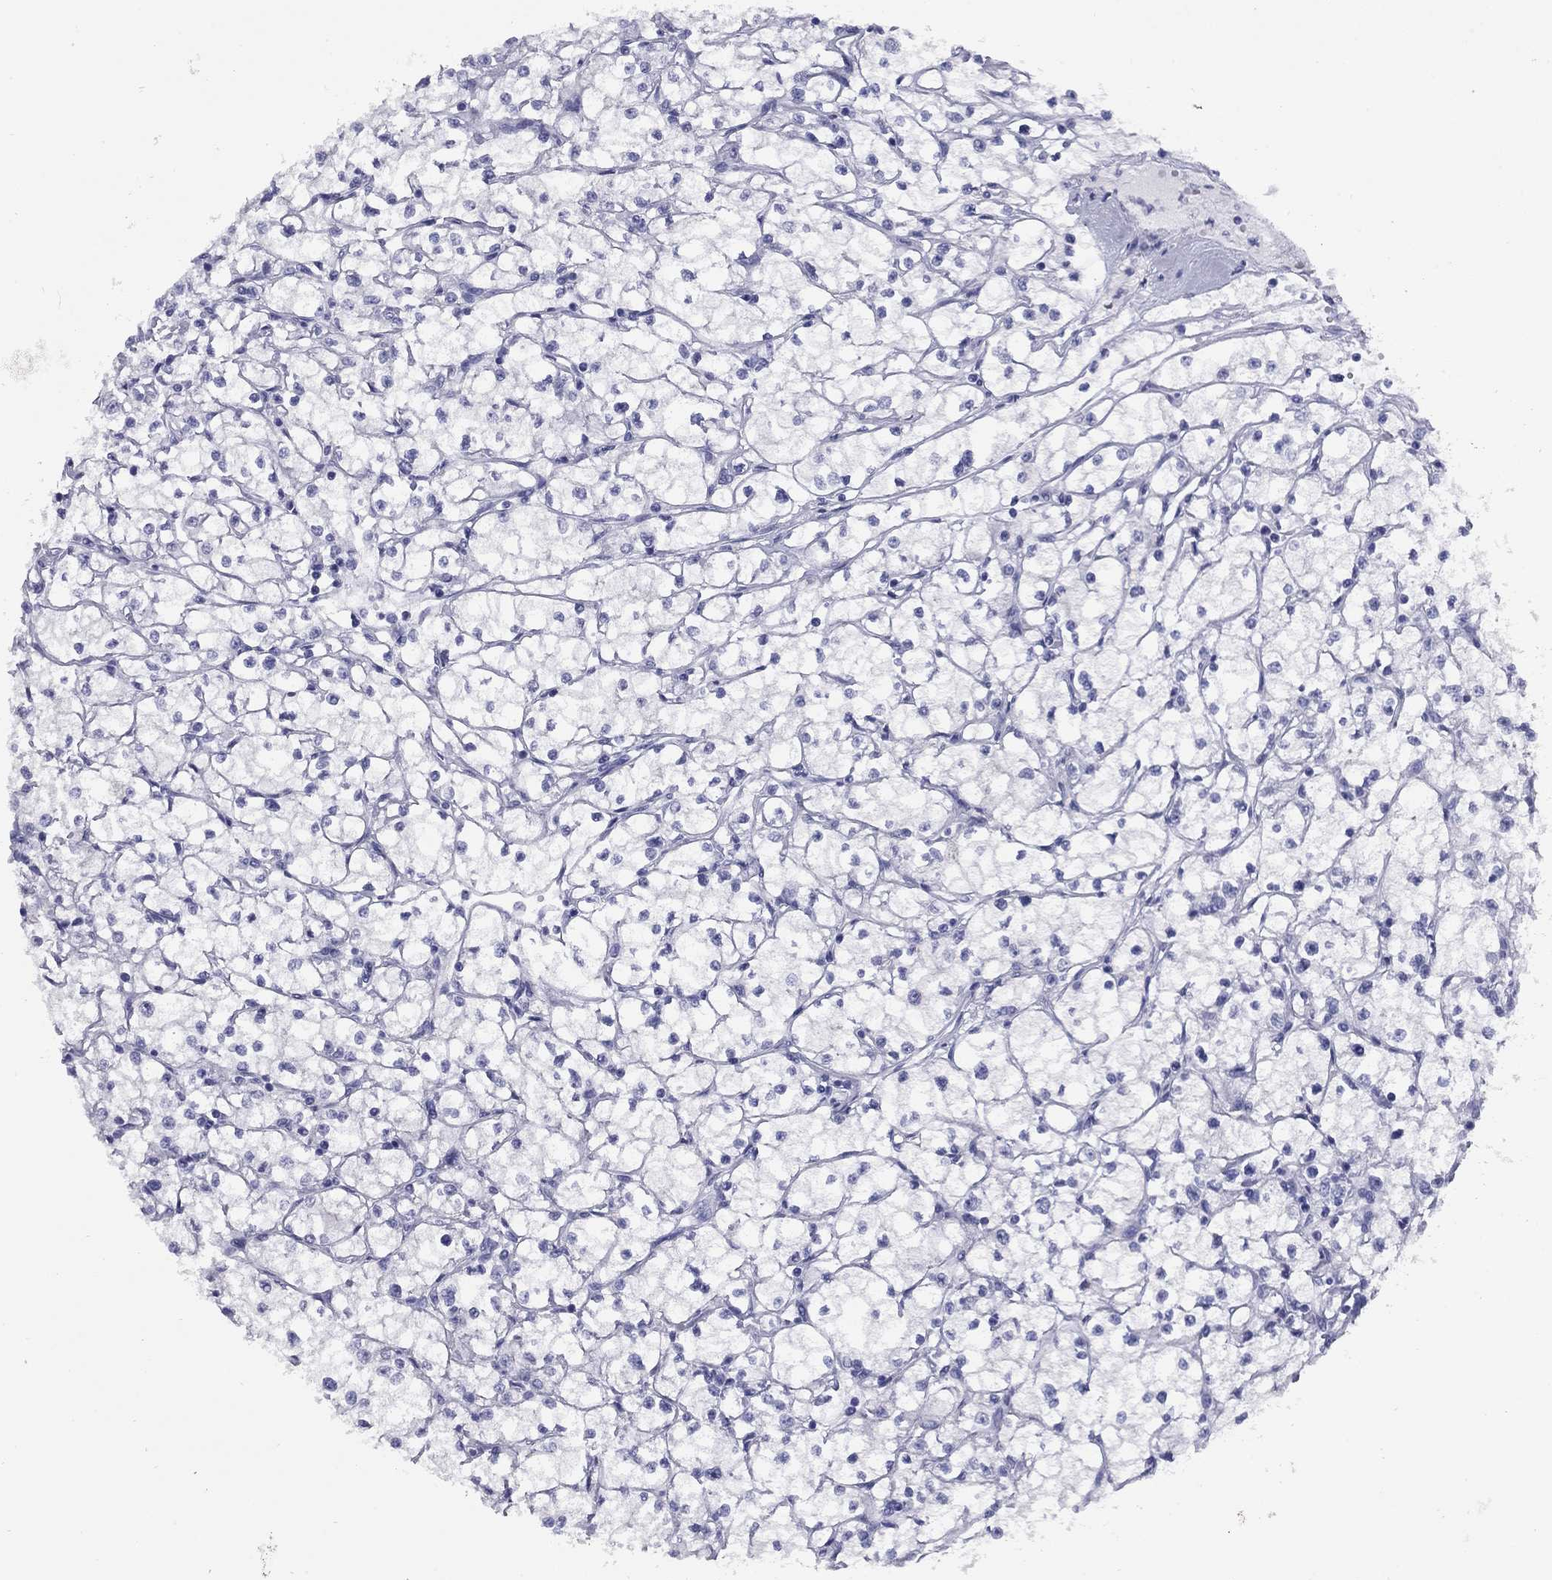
{"staining": {"intensity": "negative", "quantity": "none", "location": "none"}, "tissue": "renal cancer", "cell_type": "Tumor cells", "image_type": "cancer", "snomed": [{"axis": "morphology", "description": "Adenocarcinoma, NOS"}, {"axis": "topography", "description": "Kidney"}], "caption": "Immunohistochemistry image of neoplastic tissue: renal adenocarcinoma stained with DAB (3,3'-diaminobenzidine) displays no significant protein expression in tumor cells.", "gene": "NPPA", "patient": {"sex": "male", "age": 67}}